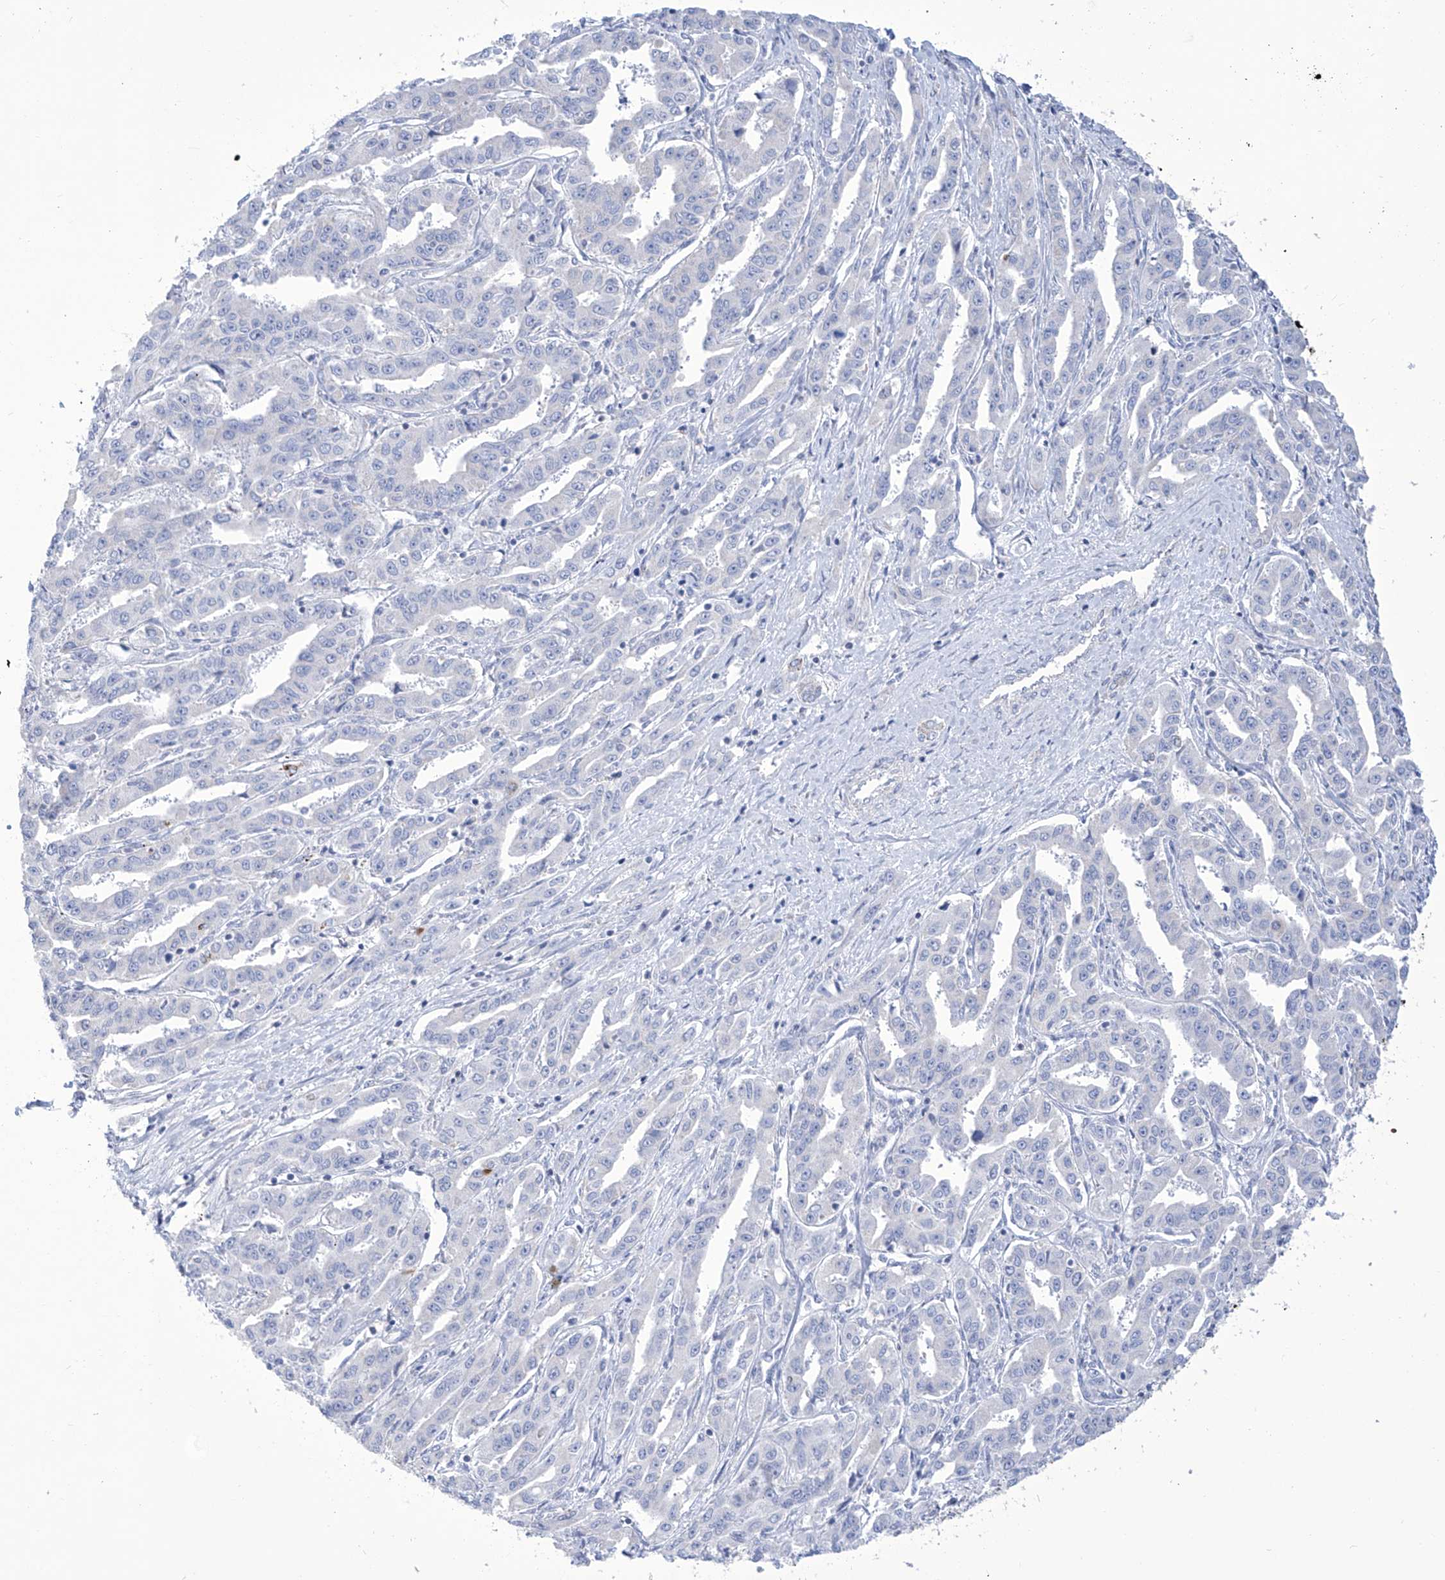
{"staining": {"intensity": "negative", "quantity": "none", "location": "none"}, "tissue": "liver cancer", "cell_type": "Tumor cells", "image_type": "cancer", "snomed": [{"axis": "morphology", "description": "Cholangiocarcinoma"}, {"axis": "topography", "description": "Liver"}], "caption": "Protein analysis of liver cholangiocarcinoma shows no significant expression in tumor cells. The staining was performed using DAB (3,3'-diaminobenzidine) to visualize the protein expression in brown, while the nuclei were stained in blue with hematoxylin (Magnification: 20x).", "gene": "ALDH6A1", "patient": {"sex": "male", "age": 59}}